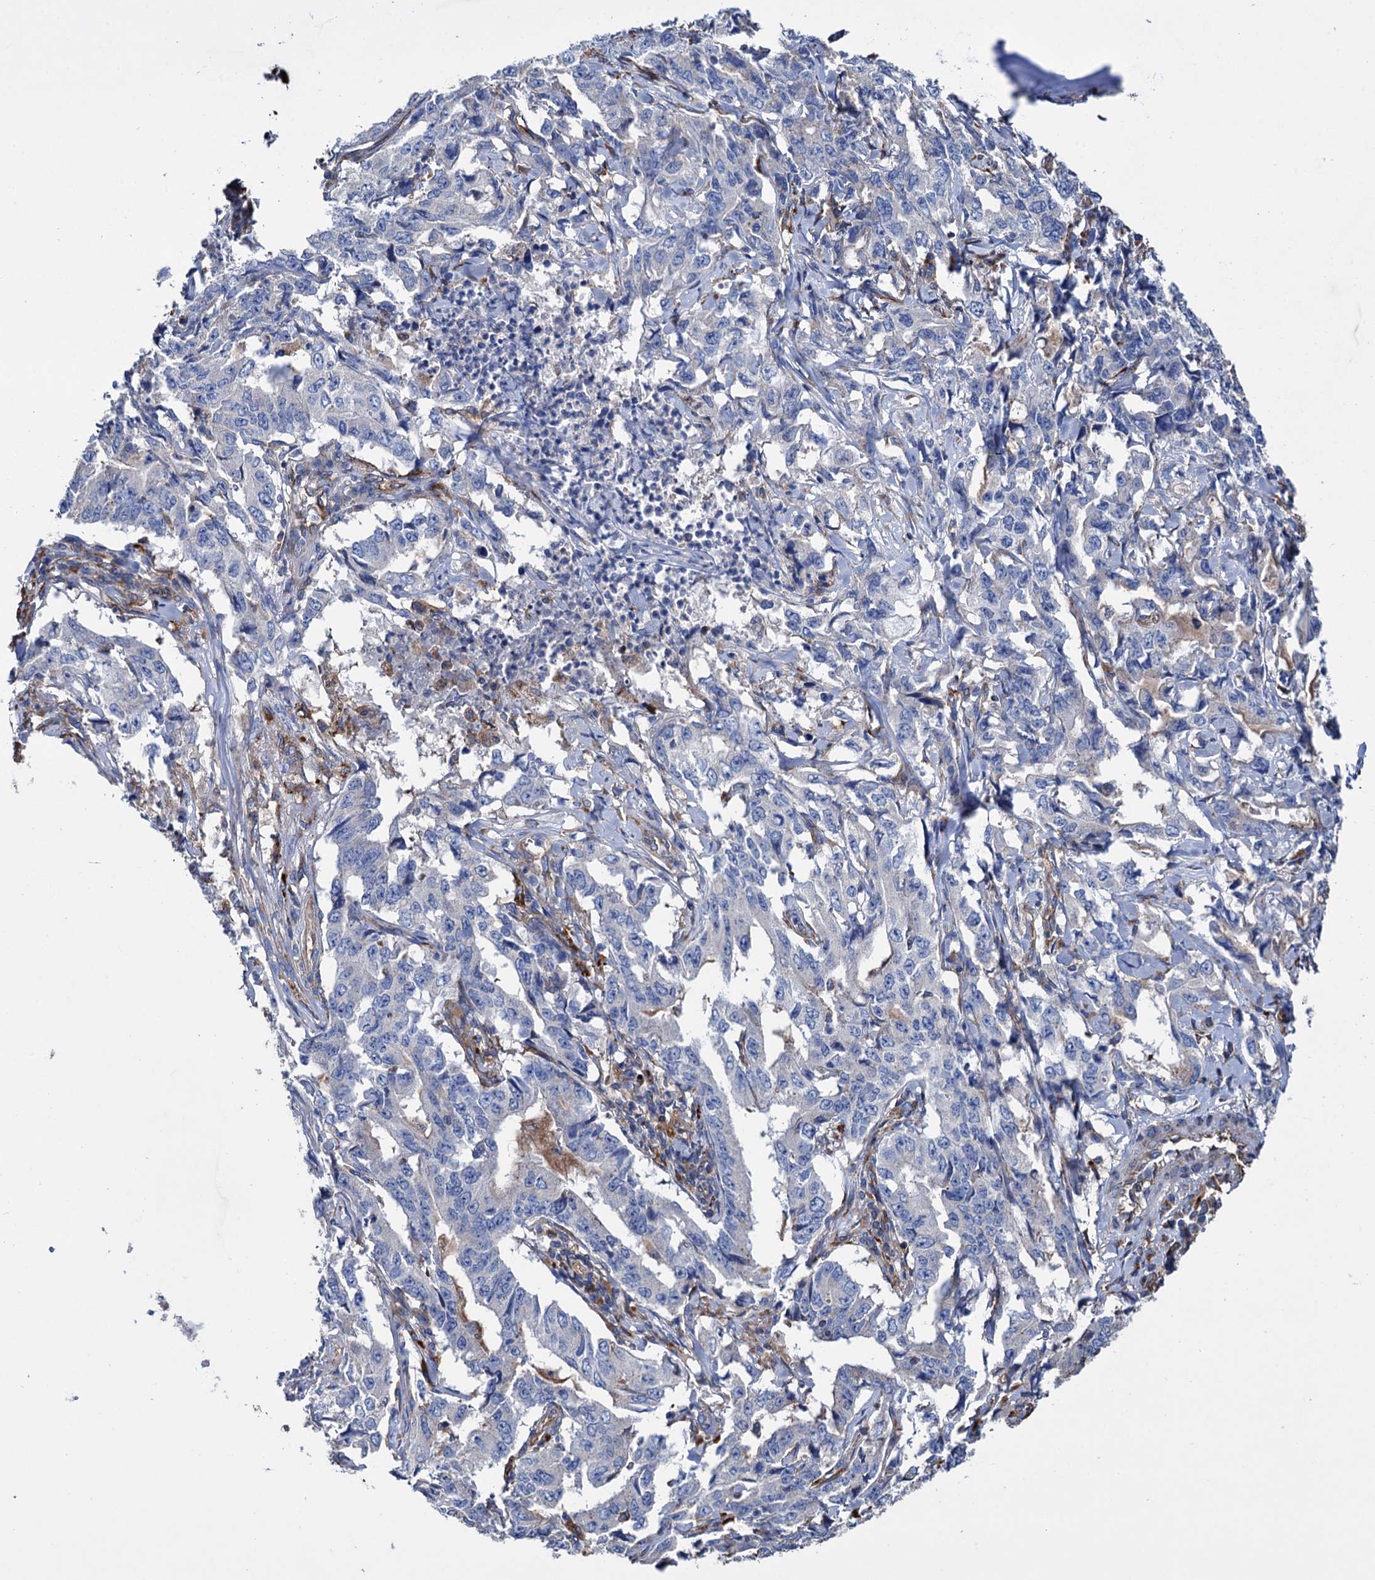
{"staining": {"intensity": "negative", "quantity": "none", "location": "none"}, "tissue": "lung cancer", "cell_type": "Tumor cells", "image_type": "cancer", "snomed": [{"axis": "morphology", "description": "Adenocarcinoma, NOS"}, {"axis": "topography", "description": "Lung"}], "caption": "DAB immunohistochemical staining of human lung adenocarcinoma reveals no significant staining in tumor cells.", "gene": "SCPEP1", "patient": {"sex": "female", "age": 51}}